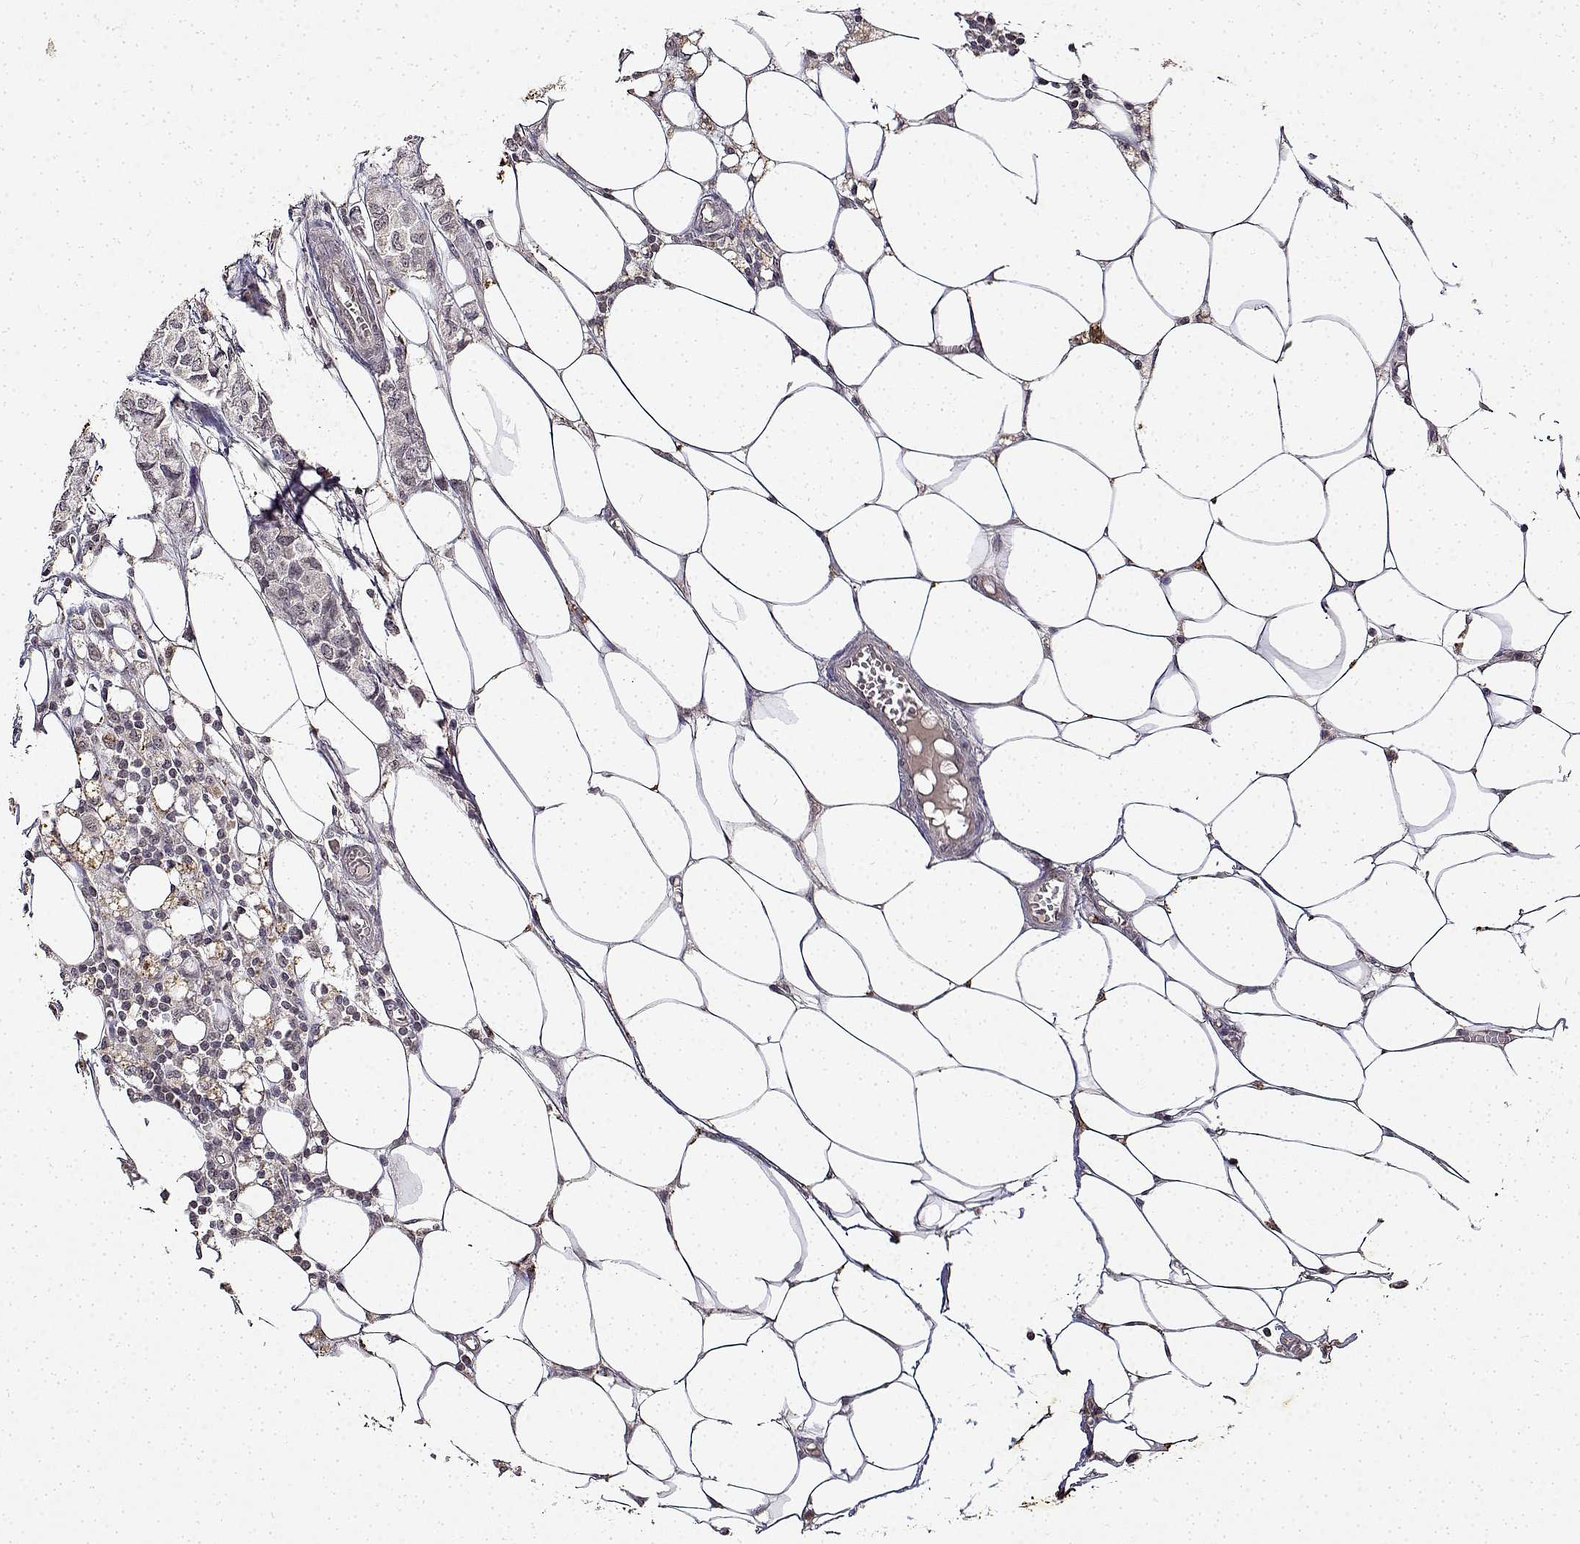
{"staining": {"intensity": "negative", "quantity": "none", "location": "none"}, "tissue": "breast cancer", "cell_type": "Tumor cells", "image_type": "cancer", "snomed": [{"axis": "morphology", "description": "Duct carcinoma"}, {"axis": "topography", "description": "Breast"}], "caption": "Breast intraductal carcinoma was stained to show a protein in brown. There is no significant positivity in tumor cells. (DAB immunohistochemistry with hematoxylin counter stain).", "gene": "BDNF", "patient": {"sex": "female", "age": 85}}